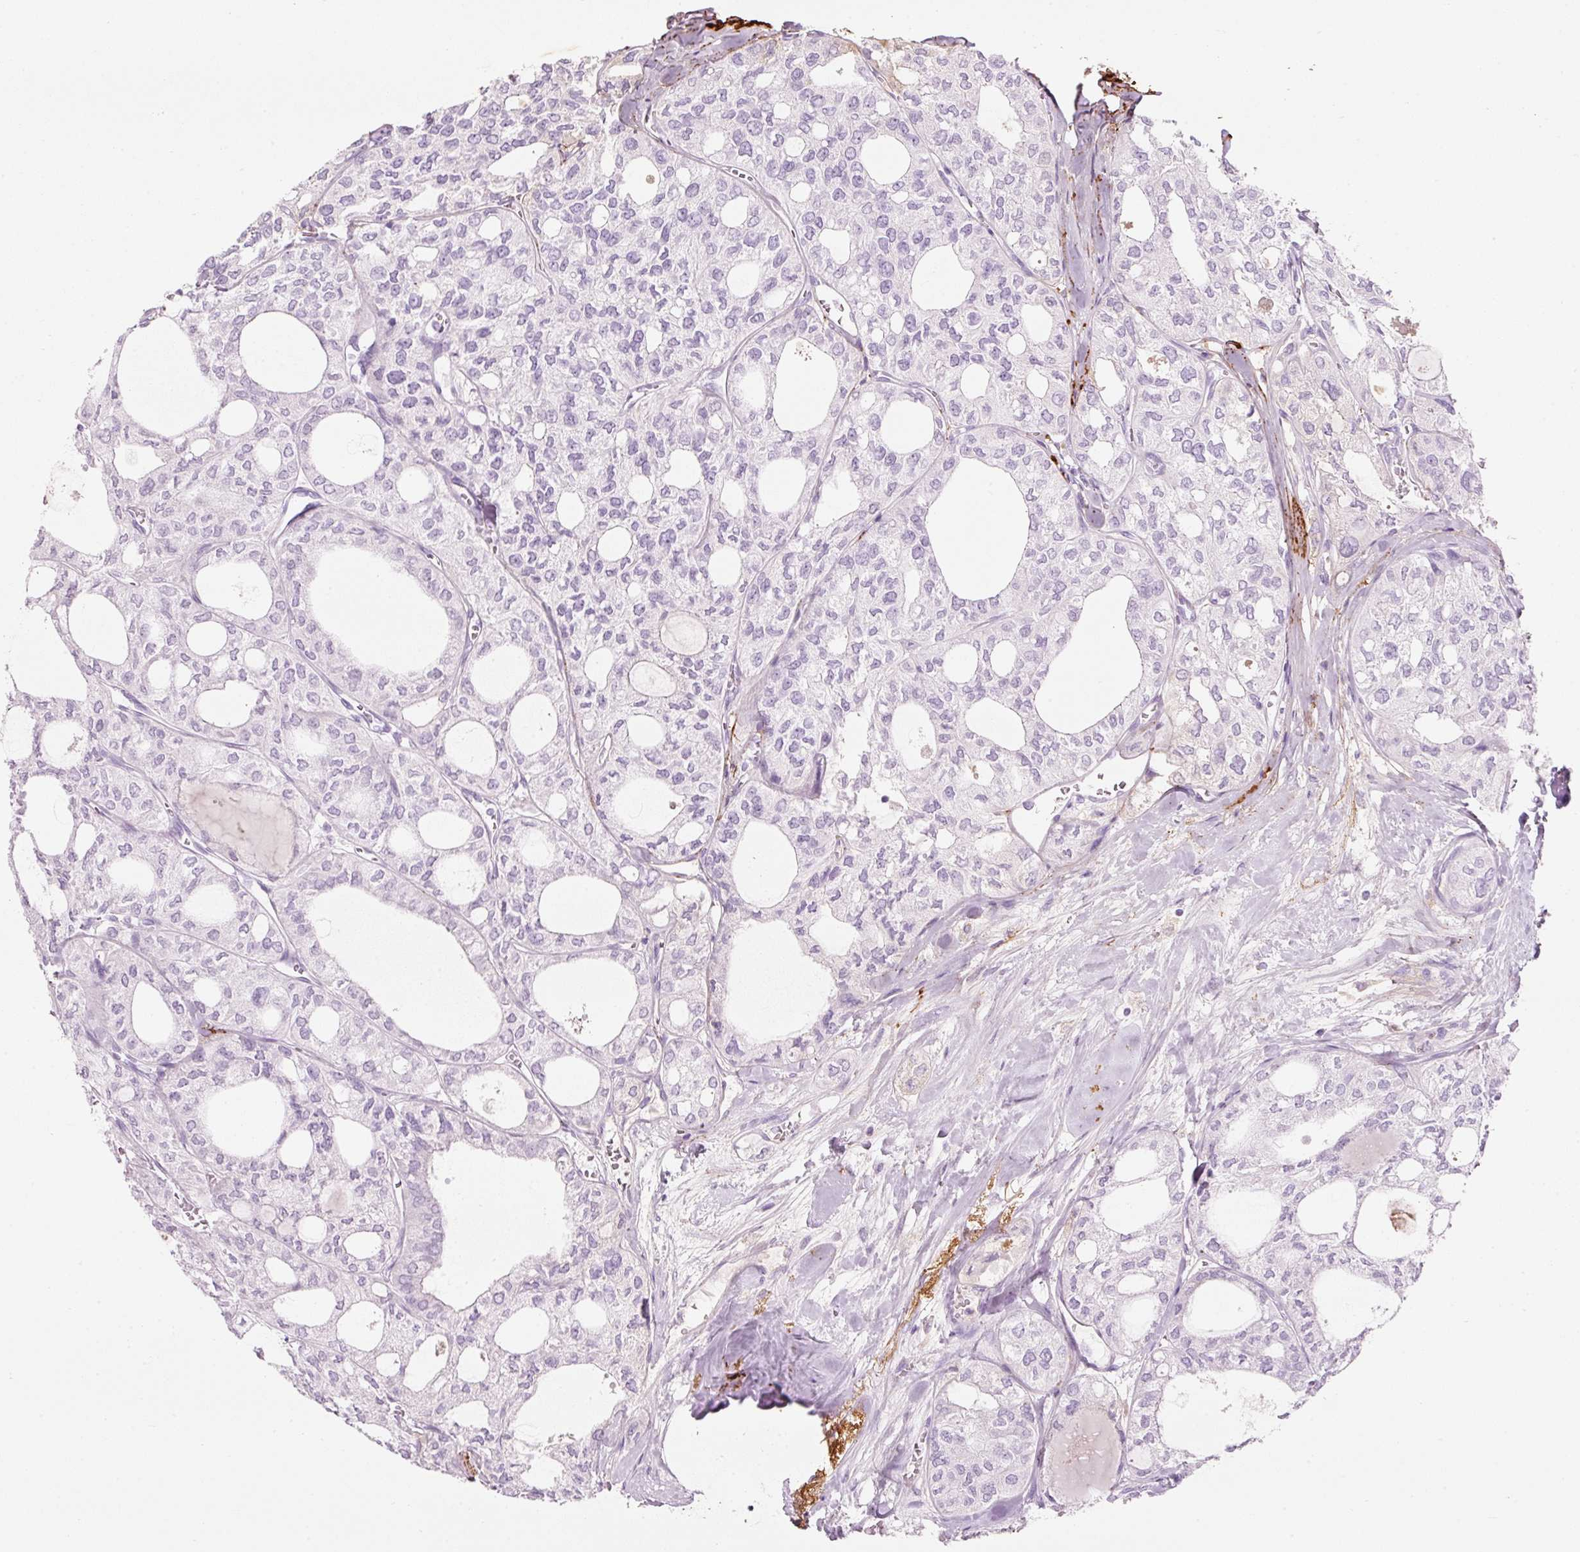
{"staining": {"intensity": "negative", "quantity": "none", "location": "none"}, "tissue": "thyroid cancer", "cell_type": "Tumor cells", "image_type": "cancer", "snomed": [{"axis": "morphology", "description": "Follicular adenoma carcinoma, NOS"}, {"axis": "topography", "description": "Thyroid gland"}], "caption": "Photomicrograph shows no significant protein staining in tumor cells of thyroid cancer (follicular adenoma carcinoma).", "gene": "MFAP4", "patient": {"sex": "male", "age": 75}}